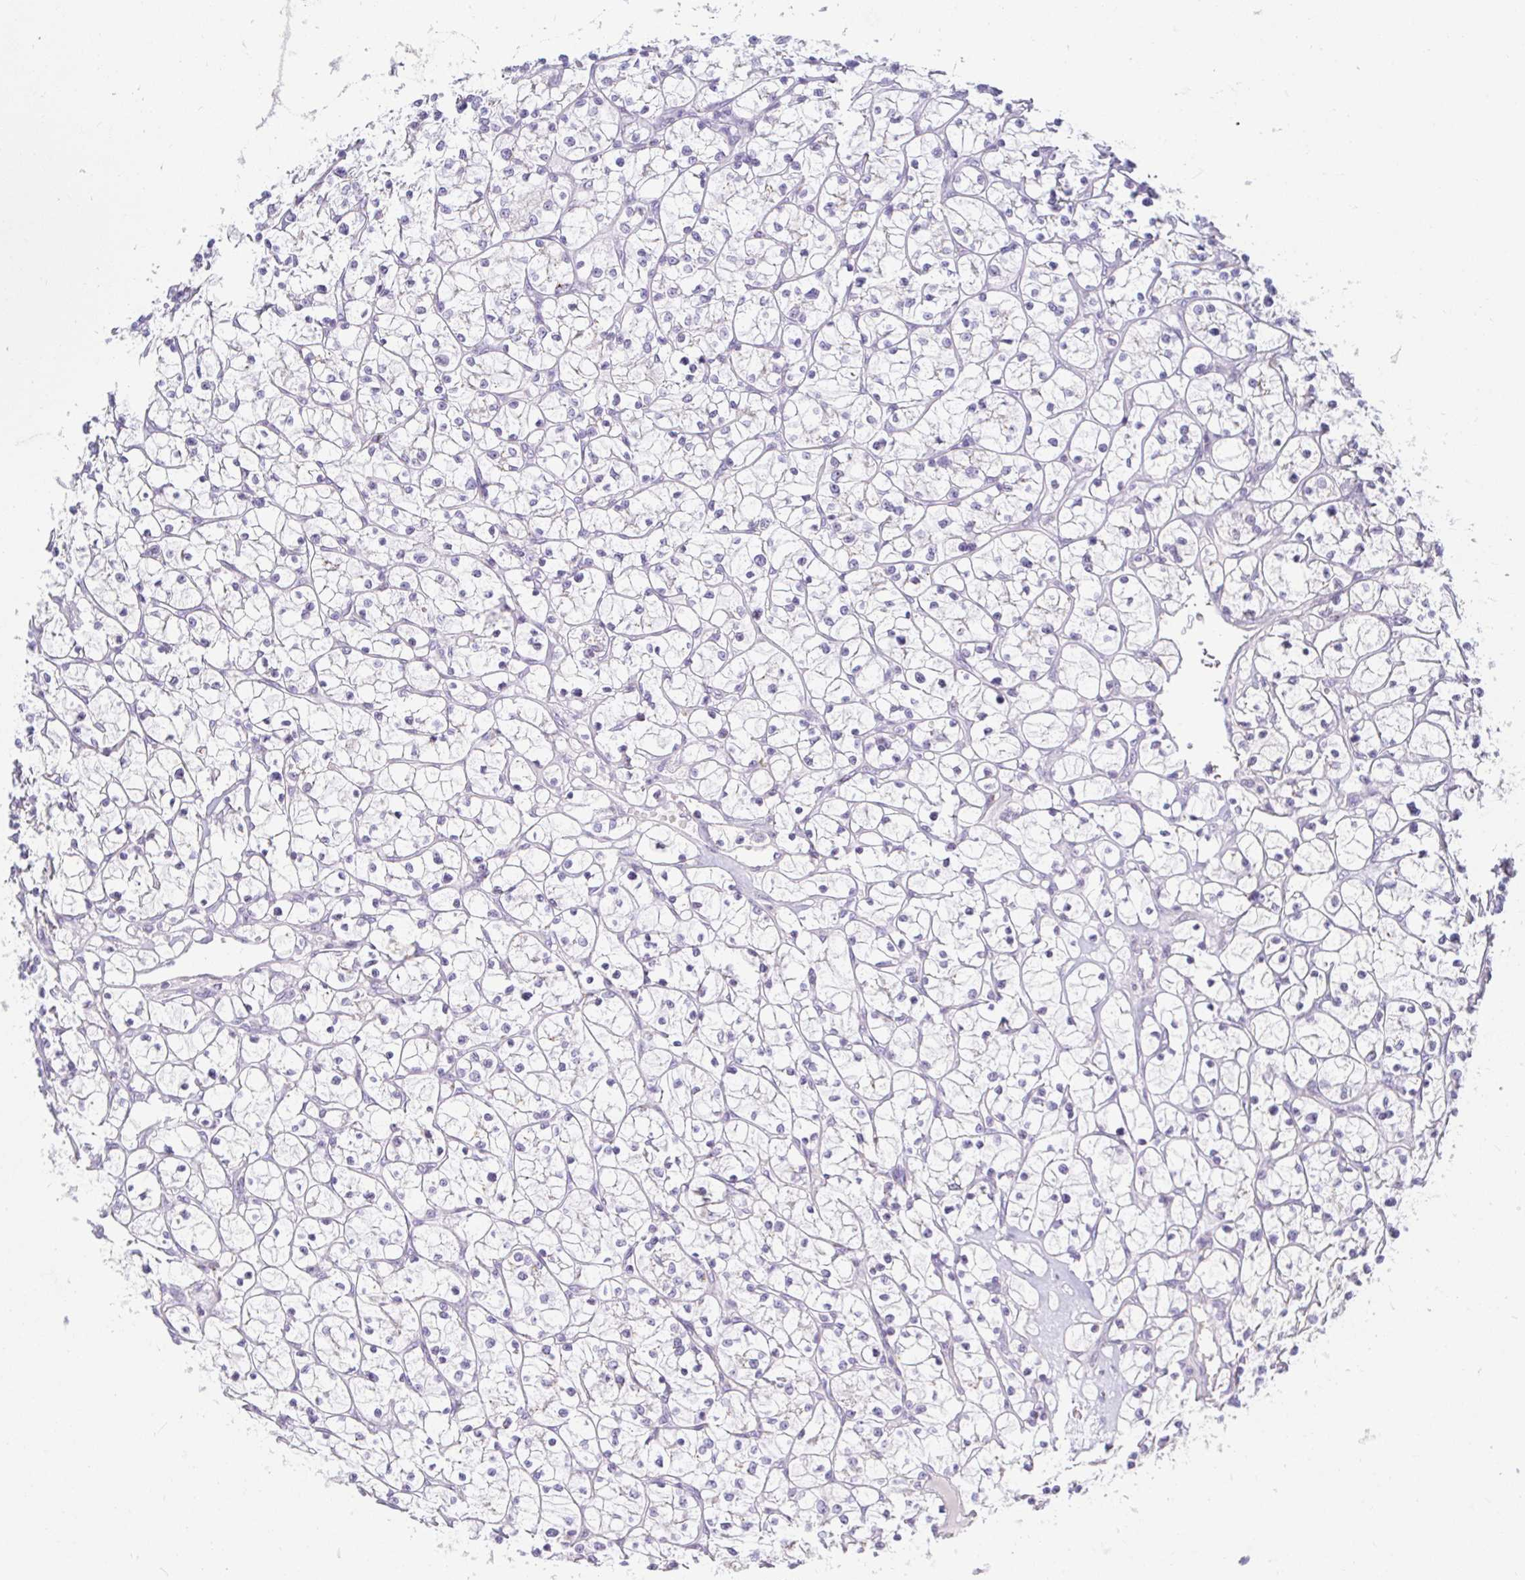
{"staining": {"intensity": "negative", "quantity": "none", "location": "none"}, "tissue": "renal cancer", "cell_type": "Tumor cells", "image_type": "cancer", "snomed": [{"axis": "morphology", "description": "Adenocarcinoma, NOS"}, {"axis": "topography", "description": "Kidney"}], "caption": "IHC image of human renal cancer stained for a protein (brown), which demonstrates no positivity in tumor cells.", "gene": "OR51D1", "patient": {"sex": "female", "age": 64}}